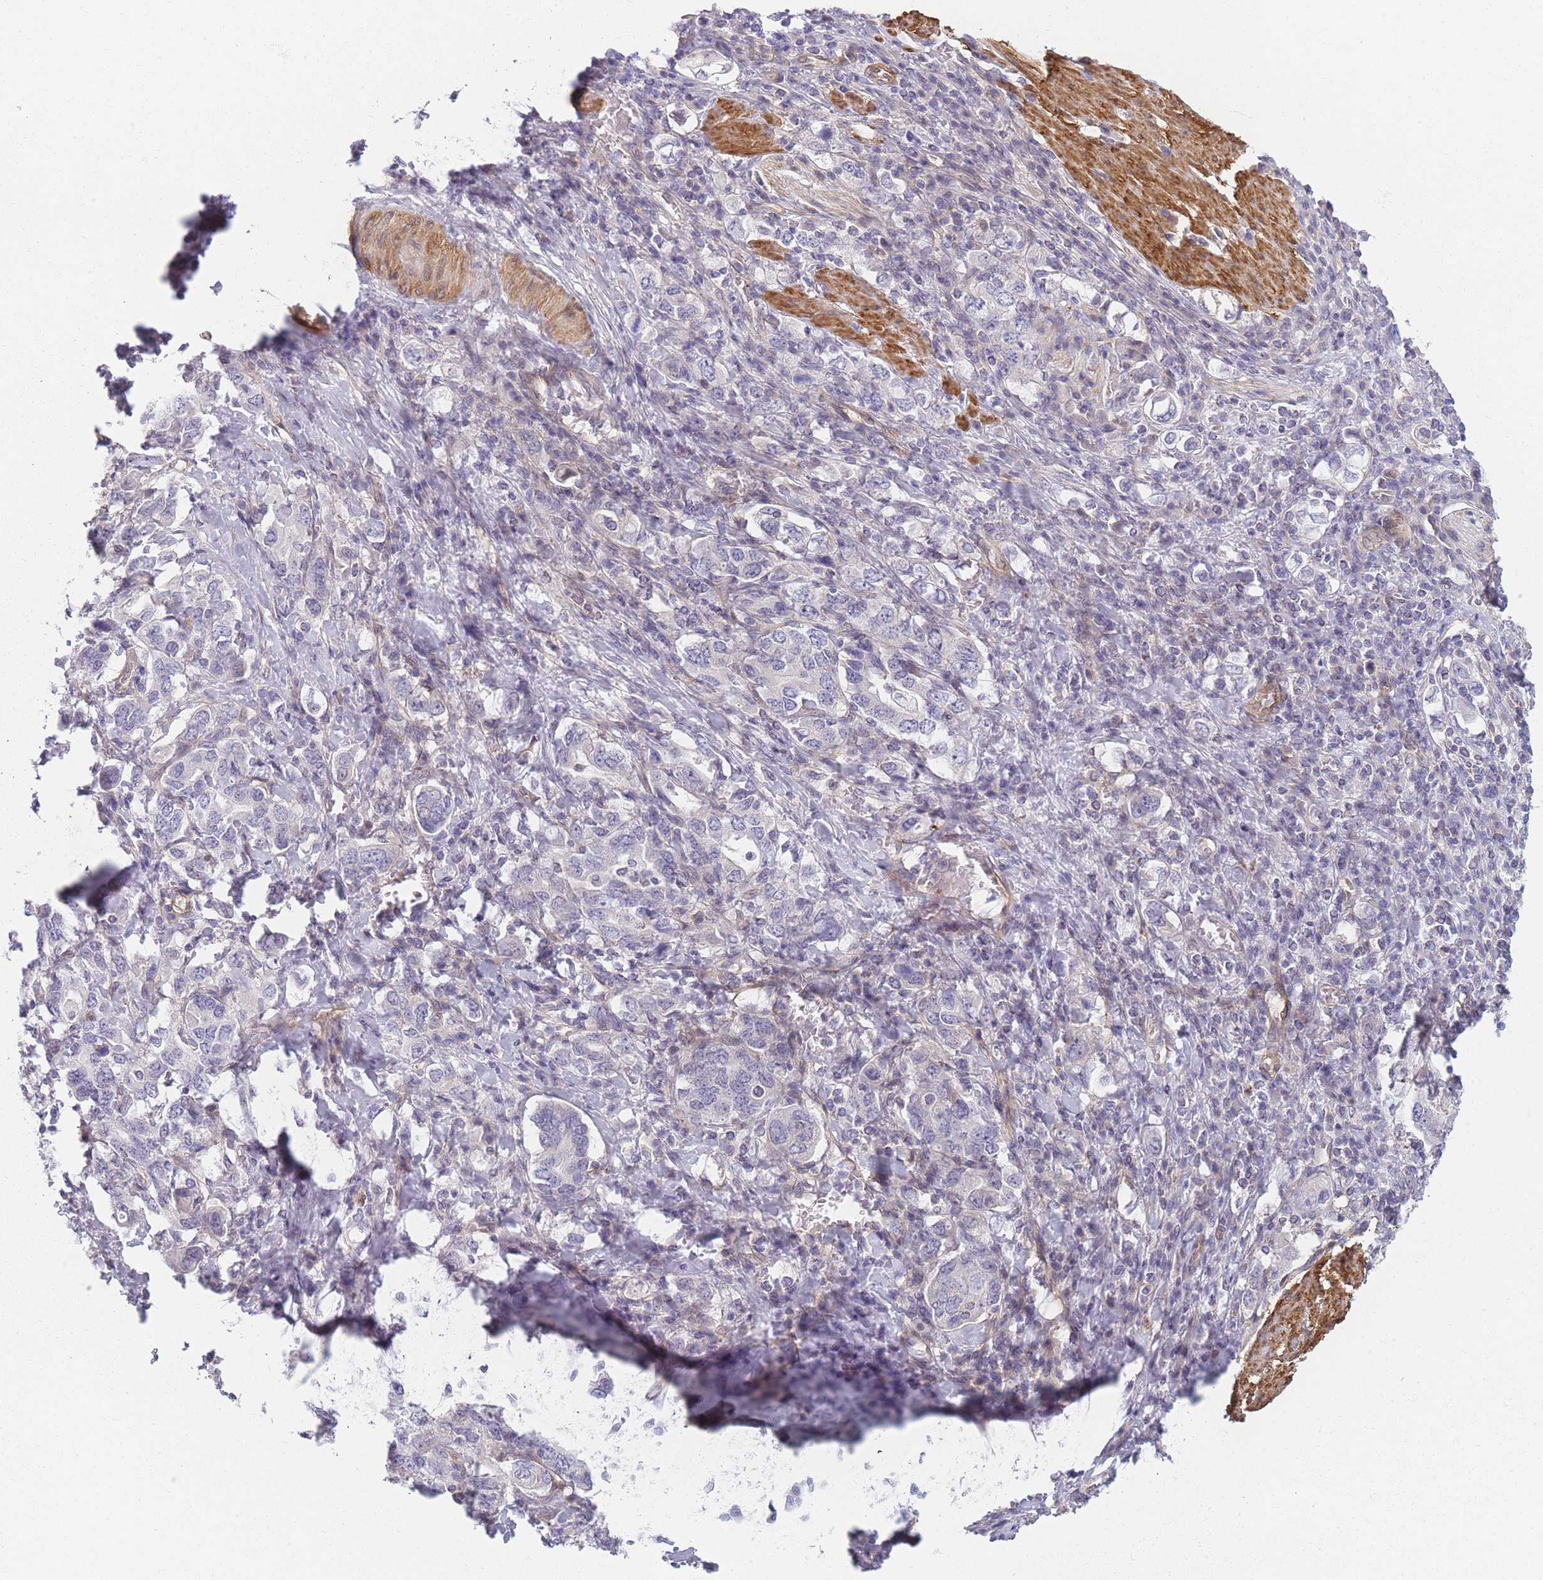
{"staining": {"intensity": "negative", "quantity": "none", "location": "none"}, "tissue": "stomach cancer", "cell_type": "Tumor cells", "image_type": "cancer", "snomed": [{"axis": "morphology", "description": "Adenocarcinoma, NOS"}, {"axis": "topography", "description": "Stomach, upper"}, {"axis": "topography", "description": "Stomach"}], "caption": "The immunohistochemistry image has no significant positivity in tumor cells of stomach cancer tissue.", "gene": "SLC7A6", "patient": {"sex": "male", "age": 62}}